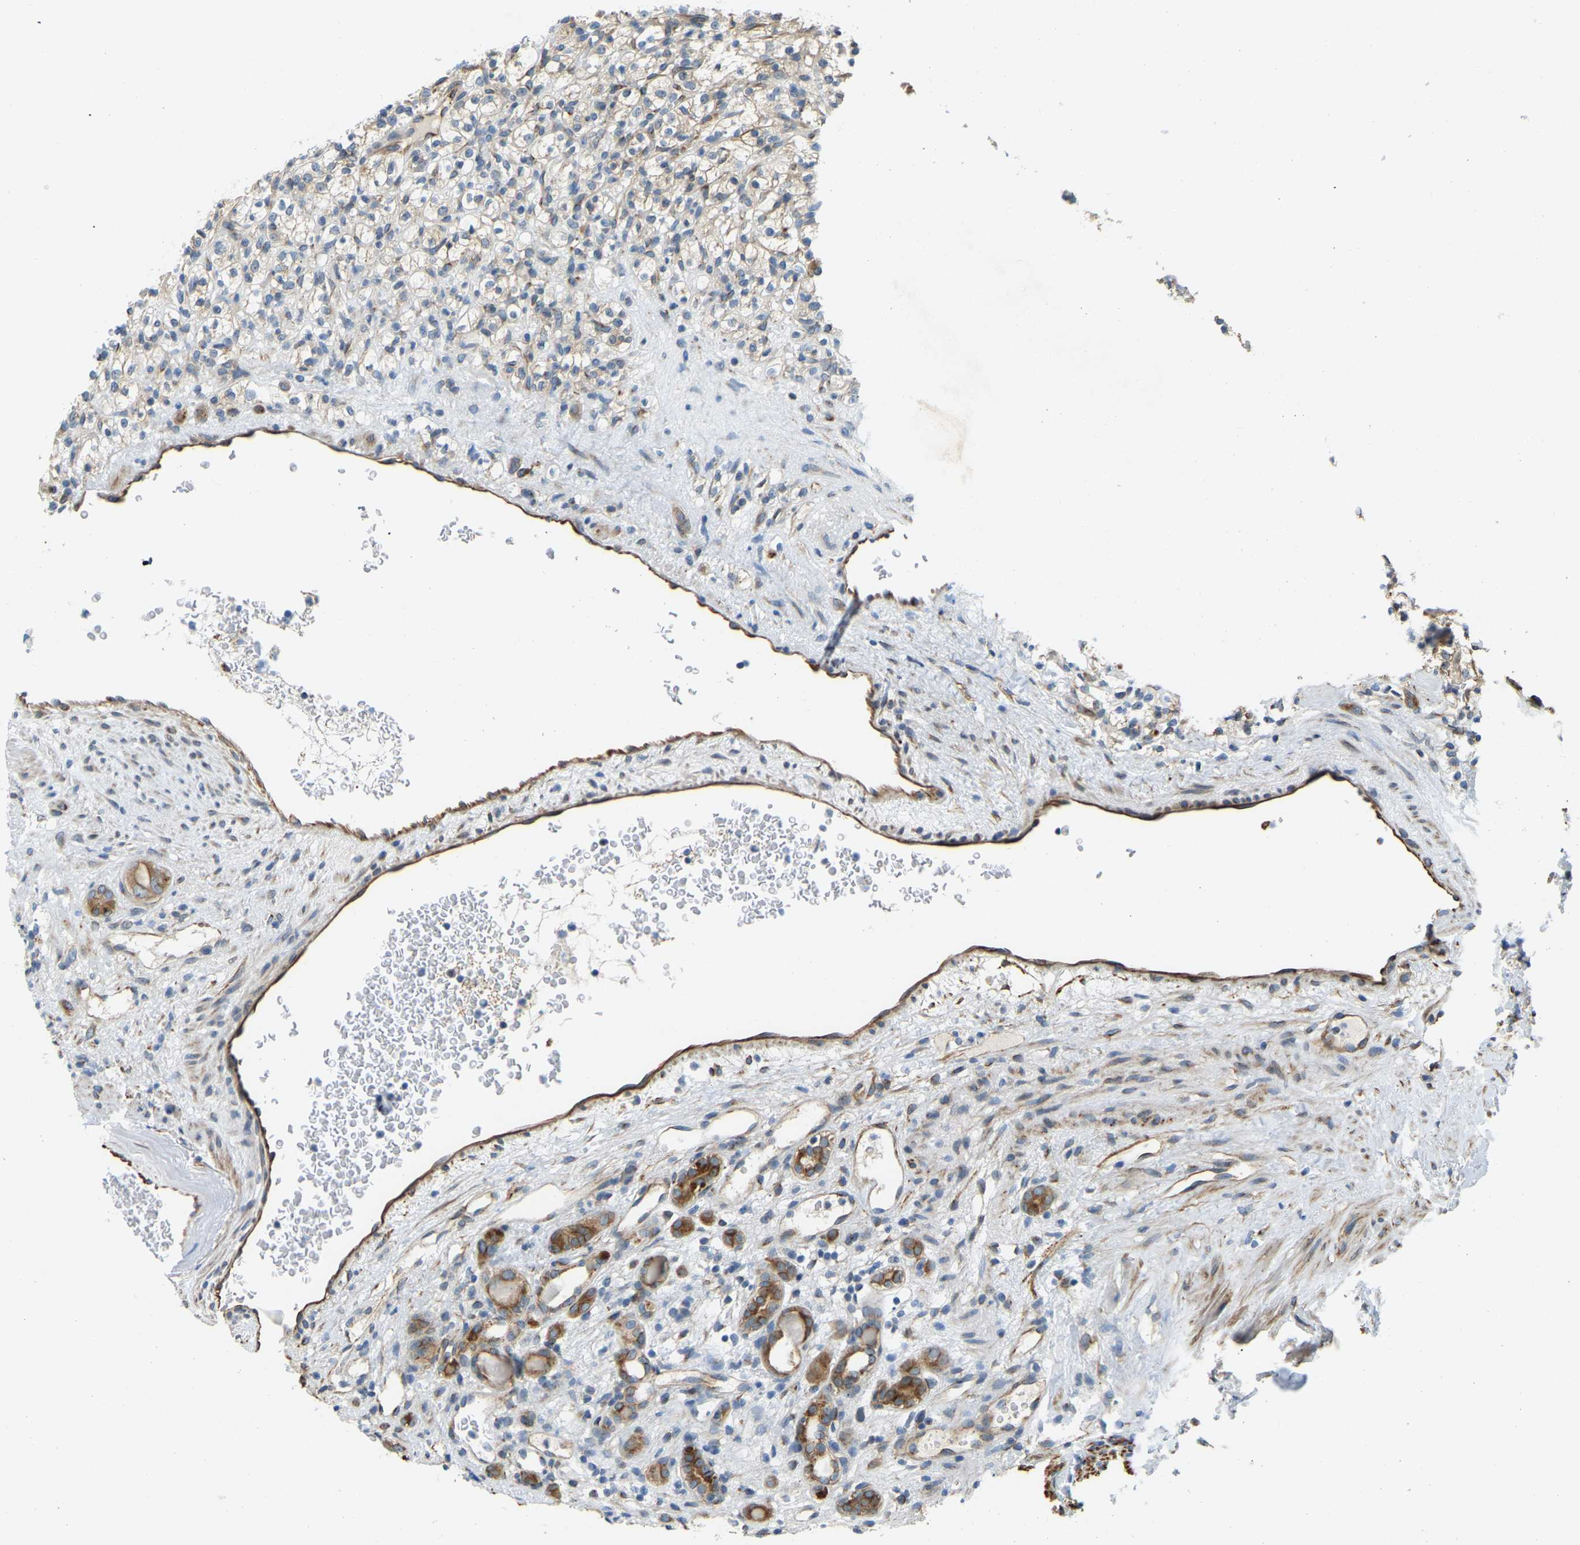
{"staining": {"intensity": "moderate", "quantity": "25%-75%", "location": "cytoplasmic/membranous"}, "tissue": "renal cancer", "cell_type": "Tumor cells", "image_type": "cancer", "snomed": [{"axis": "morphology", "description": "Normal tissue, NOS"}, {"axis": "morphology", "description": "Adenocarcinoma, NOS"}, {"axis": "topography", "description": "Kidney"}], "caption": "DAB immunohistochemical staining of human renal cancer (adenocarcinoma) displays moderate cytoplasmic/membranous protein expression in approximately 25%-75% of tumor cells.", "gene": "NME8", "patient": {"sex": "female", "age": 72}}